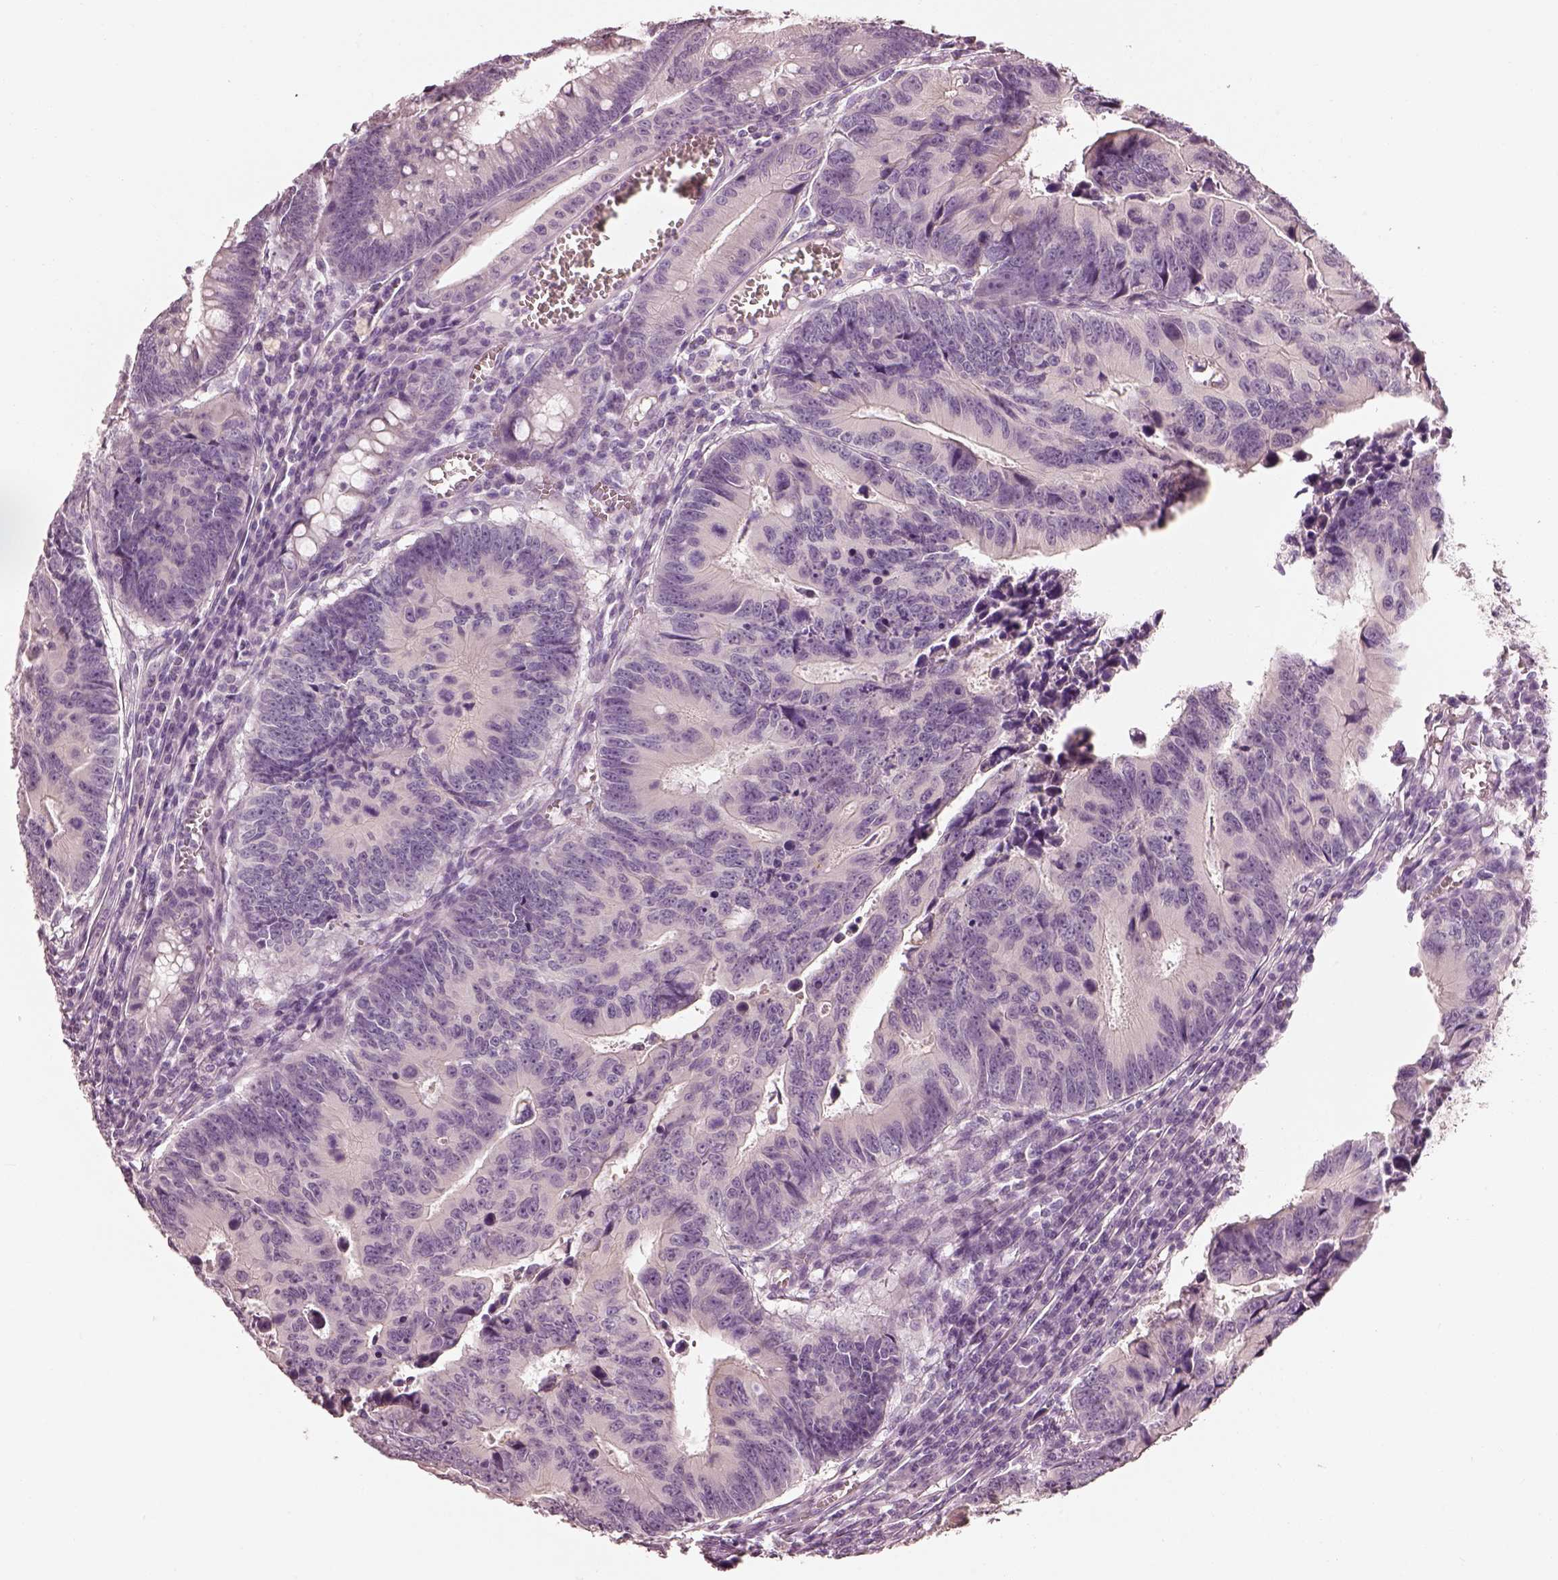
{"staining": {"intensity": "negative", "quantity": "none", "location": "none"}, "tissue": "colorectal cancer", "cell_type": "Tumor cells", "image_type": "cancer", "snomed": [{"axis": "morphology", "description": "Adenocarcinoma, NOS"}, {"axis": "topography", "description": "Colon"}], "caption": "There is no significant staining in tumor cells of colorectal cancer (adenocarcinoma).", "gene": "PNOC", "patient": {"sex": "female", "age": 87}}